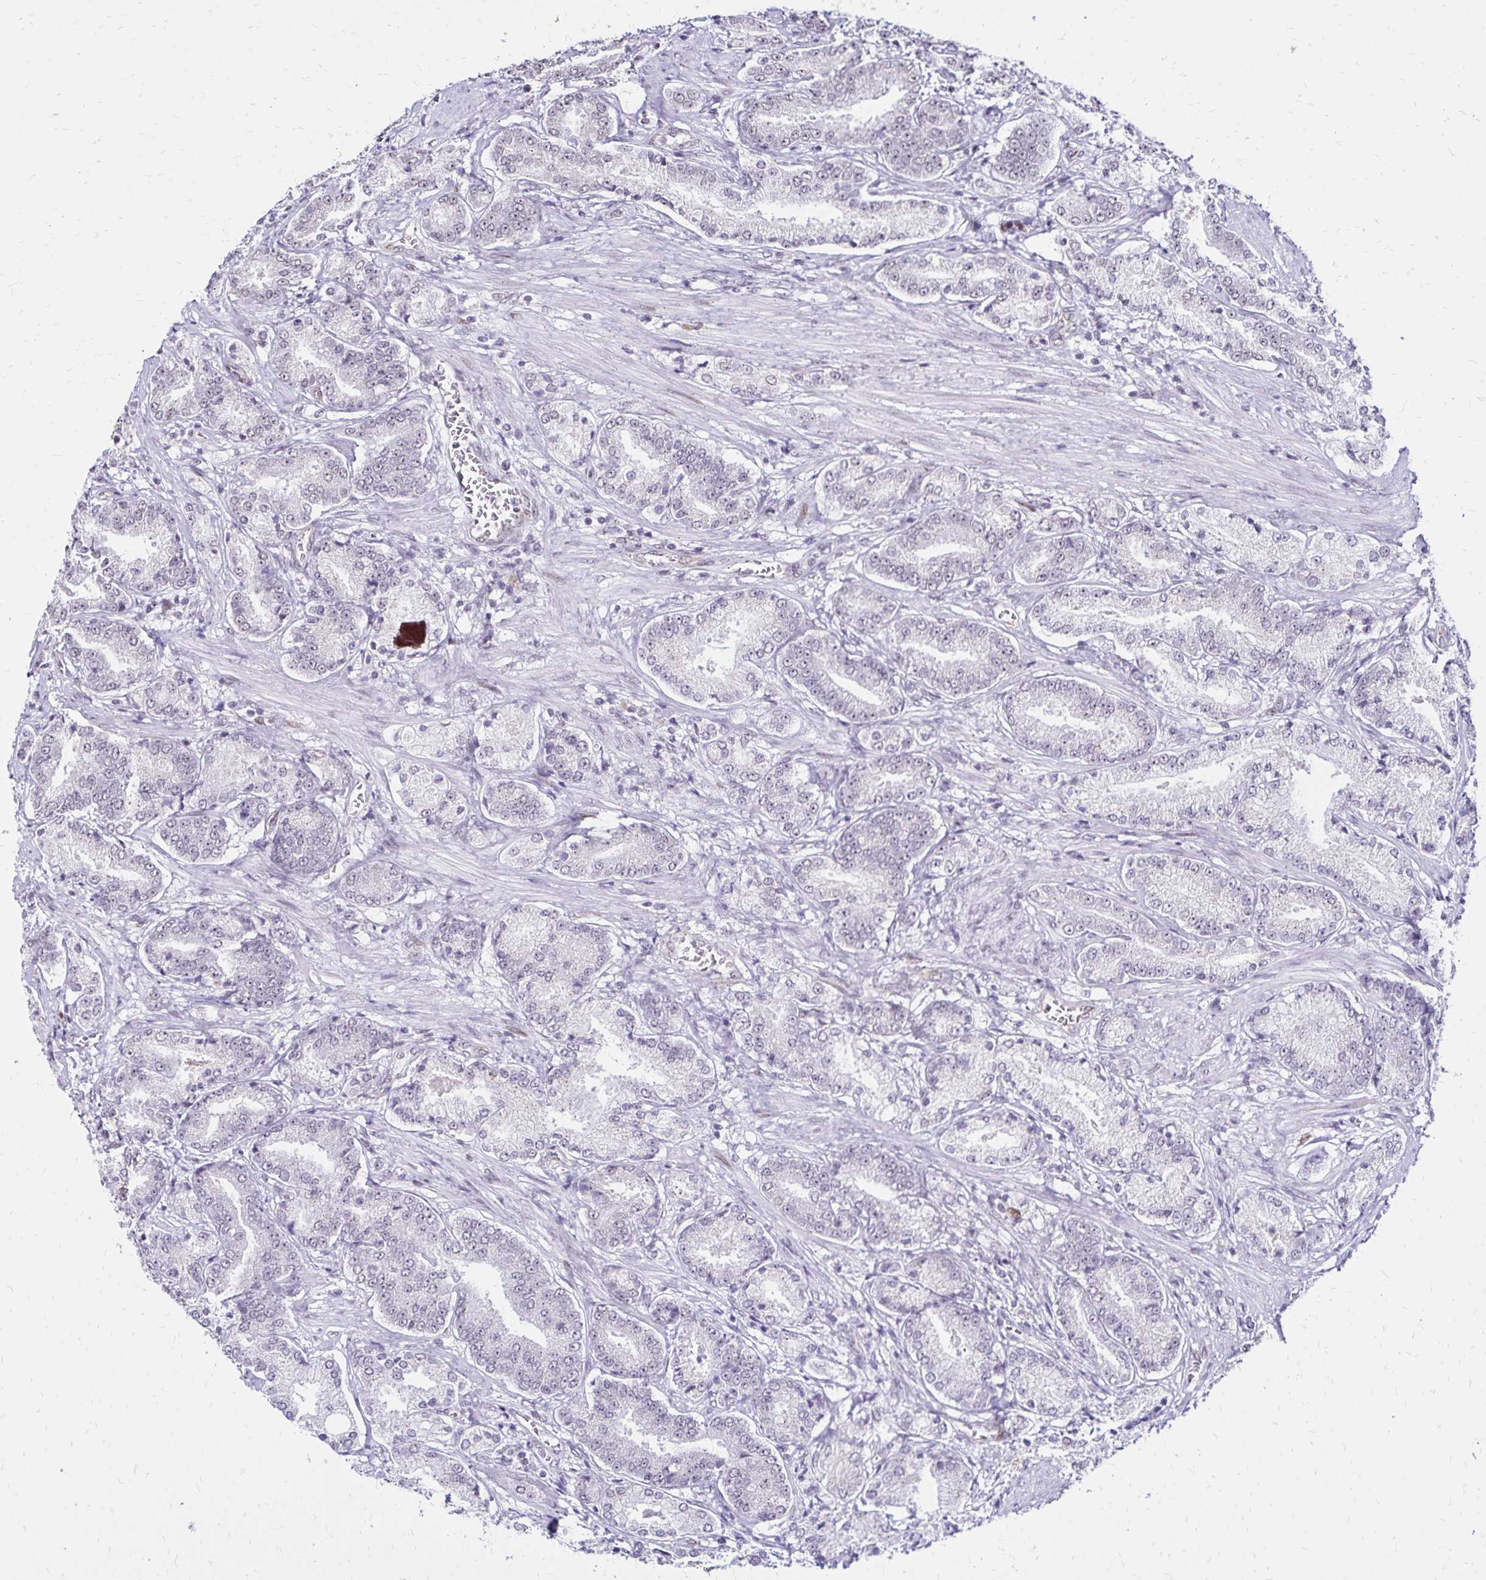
{"staining": {"intensity": "weak", "quantity": "<25%", "location": "nuclear"}, "tissue": "prostate cancer", "cell_type": "Tumor cells", "image_type": "cancer", "snomed": [{"axis": "morphology", "description": "Adenocarcinoma, High grade"}, {"axis": "topography", "description": "Prostate and seminal vesicle, NOS"}], "caption": "Immunohistochemistry (IHC) of human prostate cancer (high-grade adenocarcinoma) demonstrates no positivity in tumor cells.", "gene": "TOB1", "patient": {"sex": "male", "age": 61}}